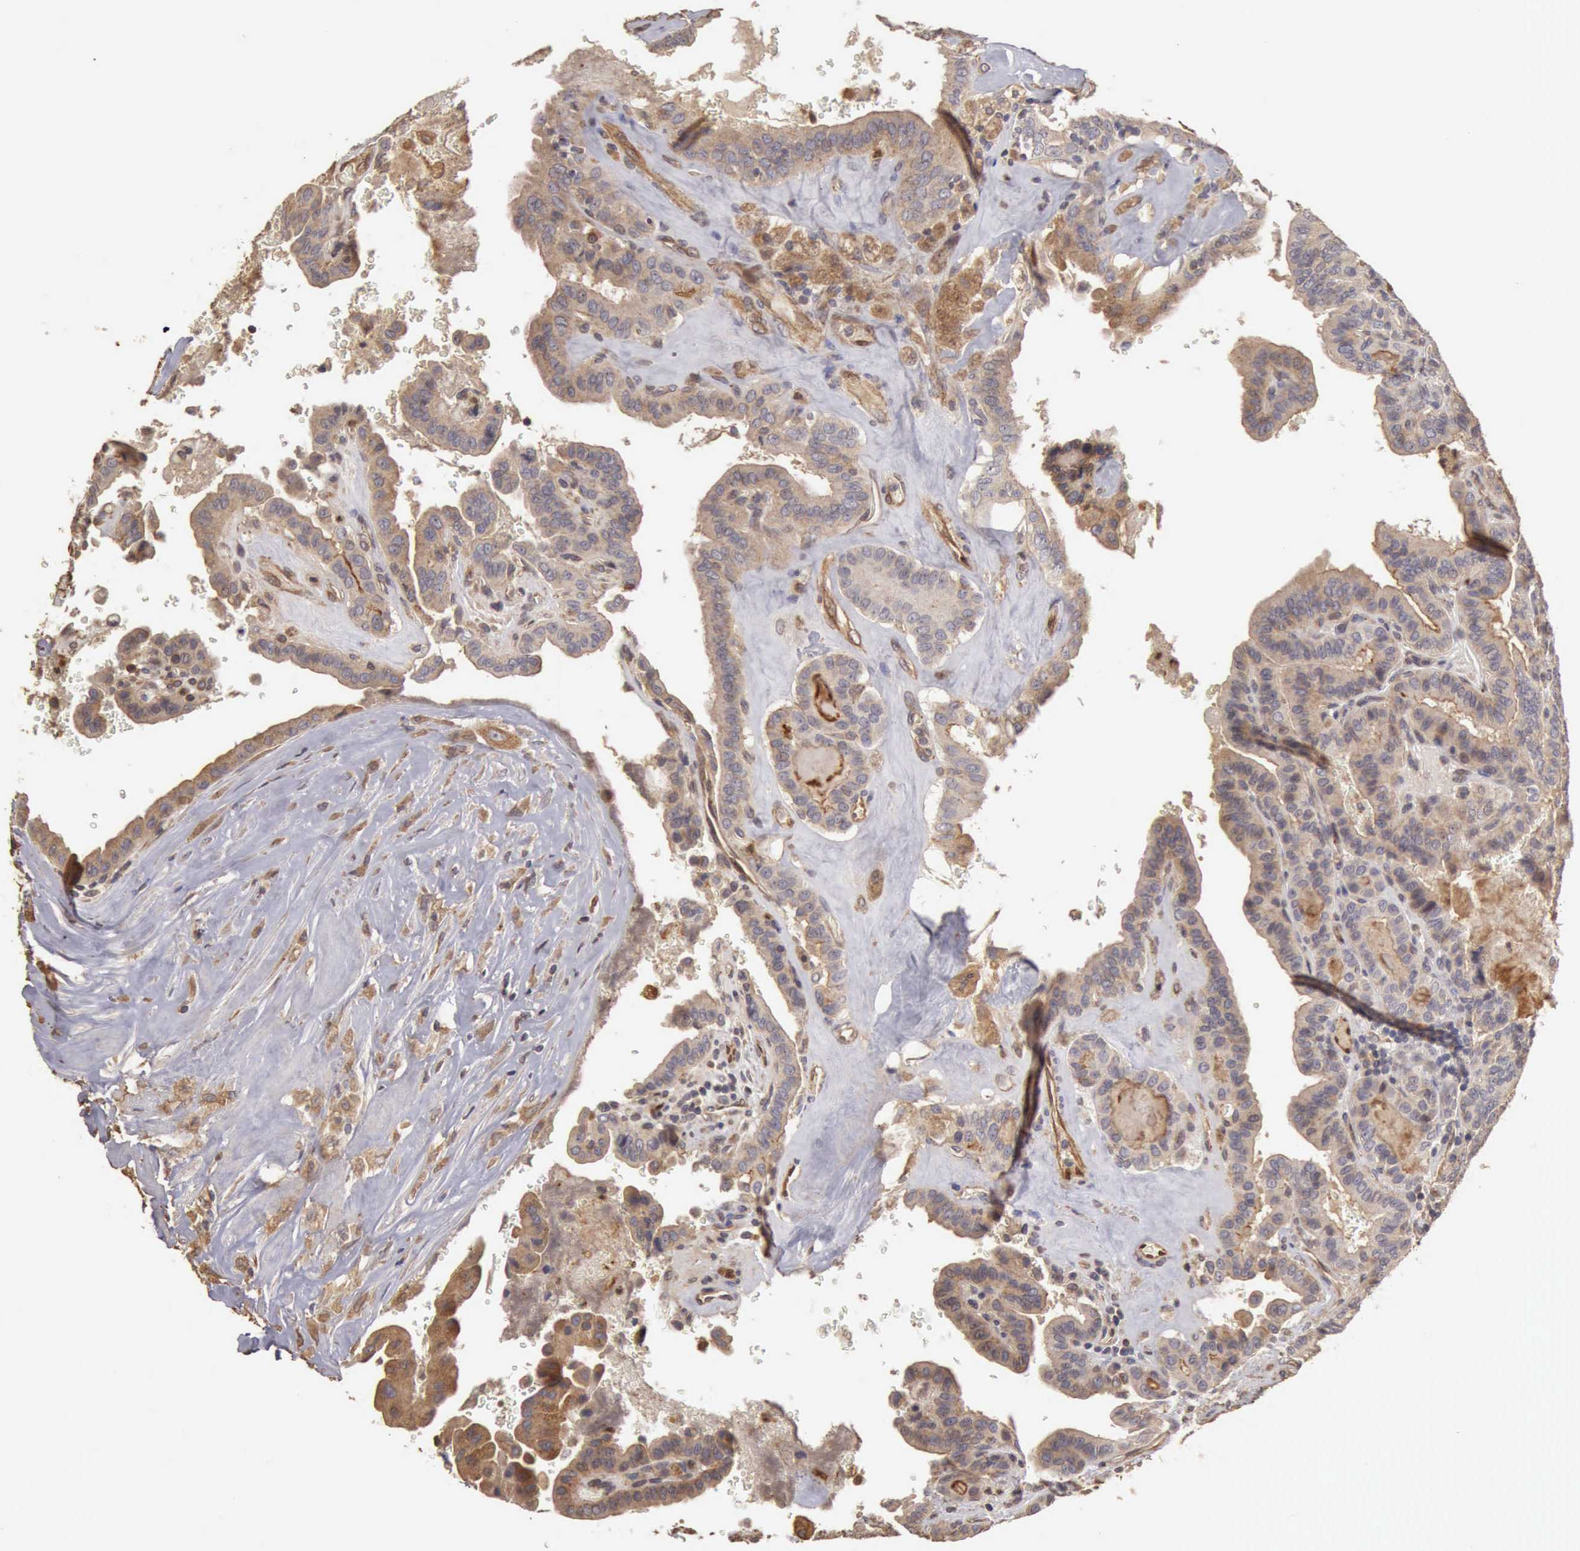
{"staining": {"intensity": "negative", "quantity": "none", "location": "none"}, "tissue": "thyroid cancer", "cell_type": "Tumor cells", "image_type": "cancer", "snomed": [{"axis": "morphology", "description": "Papillary adenocarcinoma, NOS"}, {"axis": "topography", "description": "Thyroid gland"}], "caption": "Tumor cells are negative for brown protein staining in thyroid cancer (papillary adenocarcinoma).", "gene": "BMX", "patient": {"sex": "male", "age": 87}}